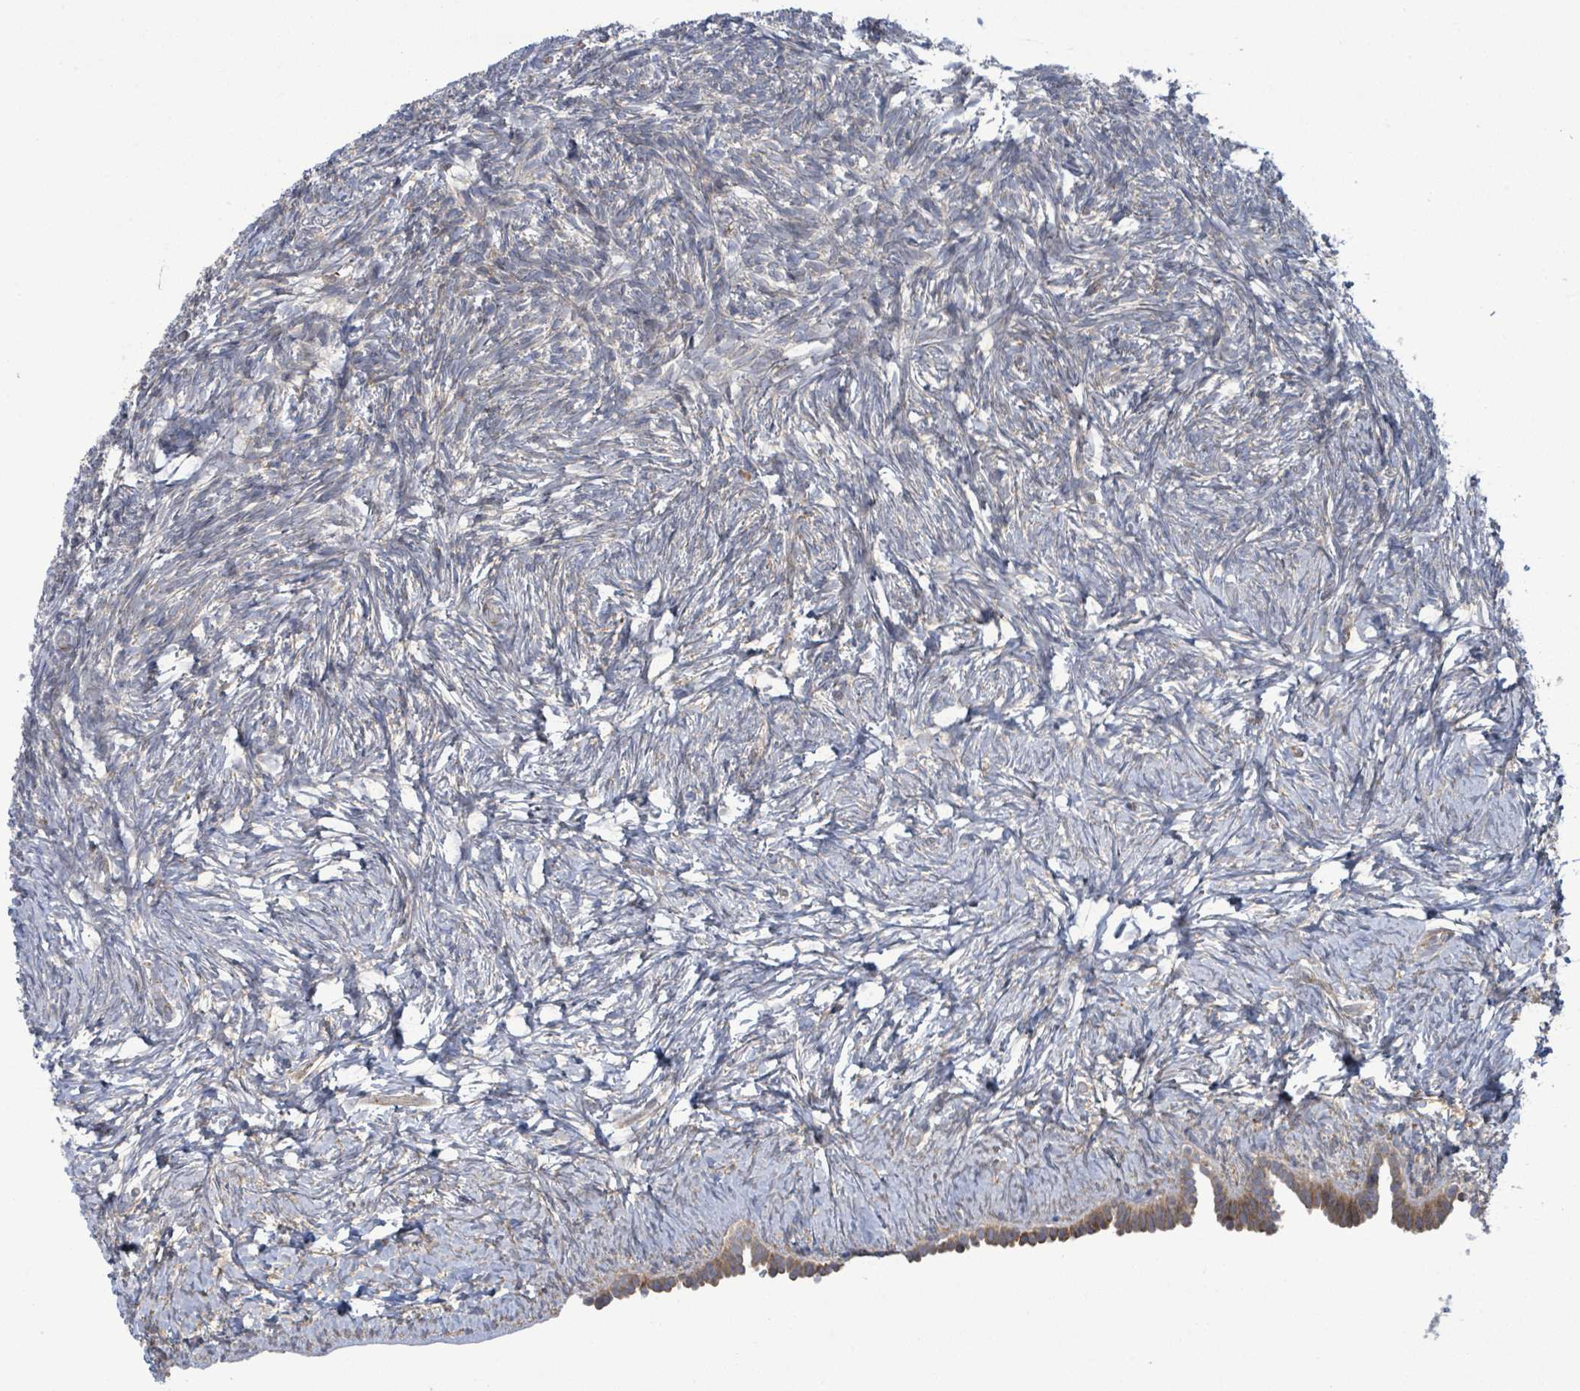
{"staining": {"intensity": "moderate", "quantity": ">75%", "location": "cytoplasmic/membranous"}, "tissue": "ovary", "cell_type": "Follicle cells", "image_type": "normal", "snomed": [{"axis": "morphology", "description": "Normal tissue, NOS"}, {"axis": "topography", "description": "Ovary"}], "caption": "Ovary stained with immunohistochemistry reveals moderate cytoplasmic/membranous expression in approximately >75% of follicle cells. The staining is performed using DAB (3,3'-diaminobenzidine) brown chromogen to label protein expression. The nuclei are counter-stained blue using hematoxylin.", "gene": "NOMO1", "patient": {"sex": "female", "age": 39}}